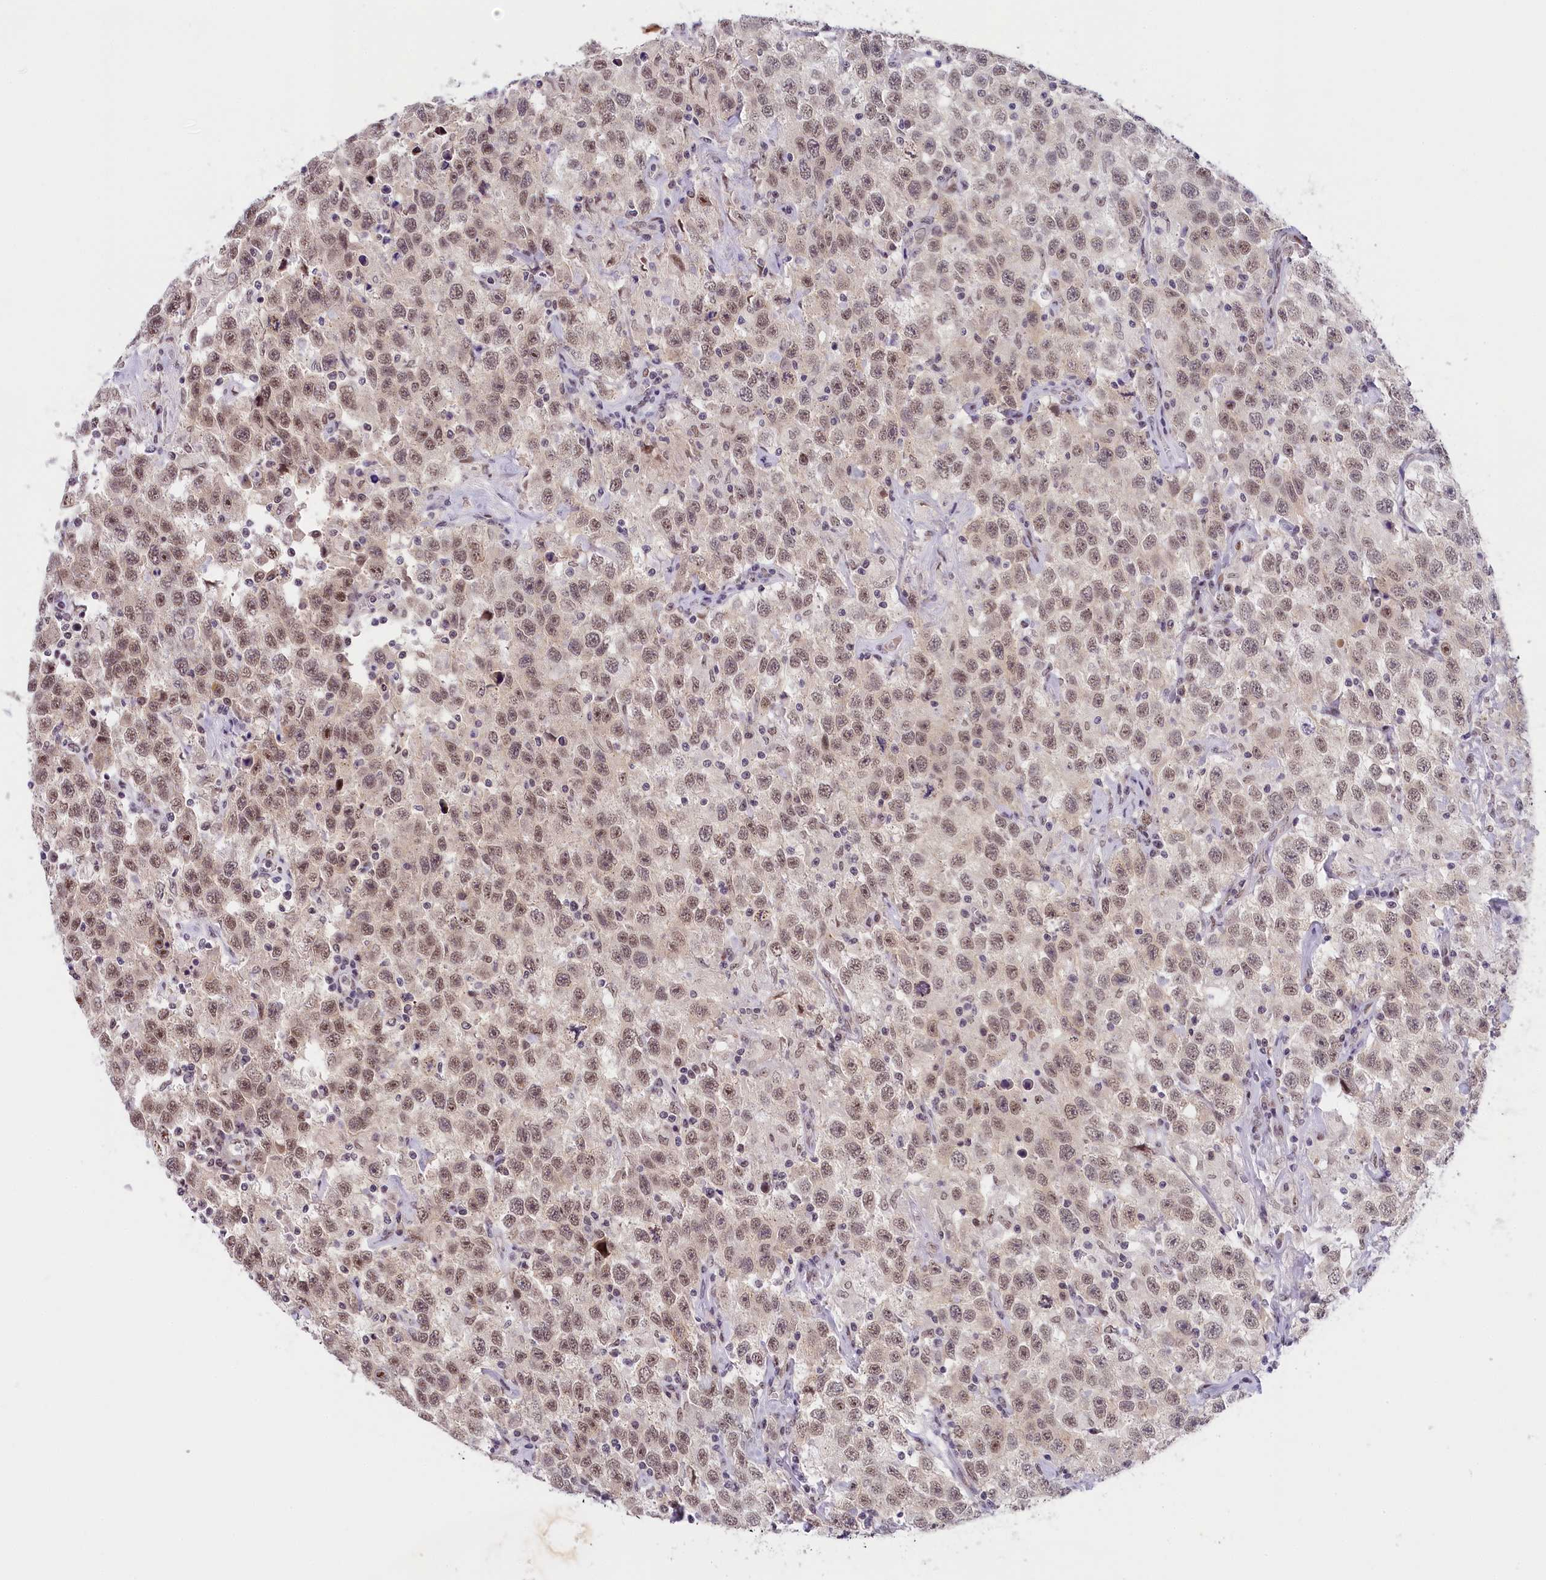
{"staining": {"intensity": "moderate", "quantity": ">75%", "location": "nuclear"}, "tissue": "testis cancer", "cell_type": "Tumor cells", "image_type": "cancer", "snomed": [{"axis": "morphology", "description": "Seminoma, NOS"}, {"axis": "topography", "description": "Testis"}], "caption": "The photomicrograph demonstrates immunohistochemical staining of testis seminoma. There is moderate nuclear expression is identified in about >75% of tumor cells. (DAB = brown stain, brightfield microscopy at high magnification).", "gene": "SEC31B", "patient": {"sex": "male", "age": 41}}